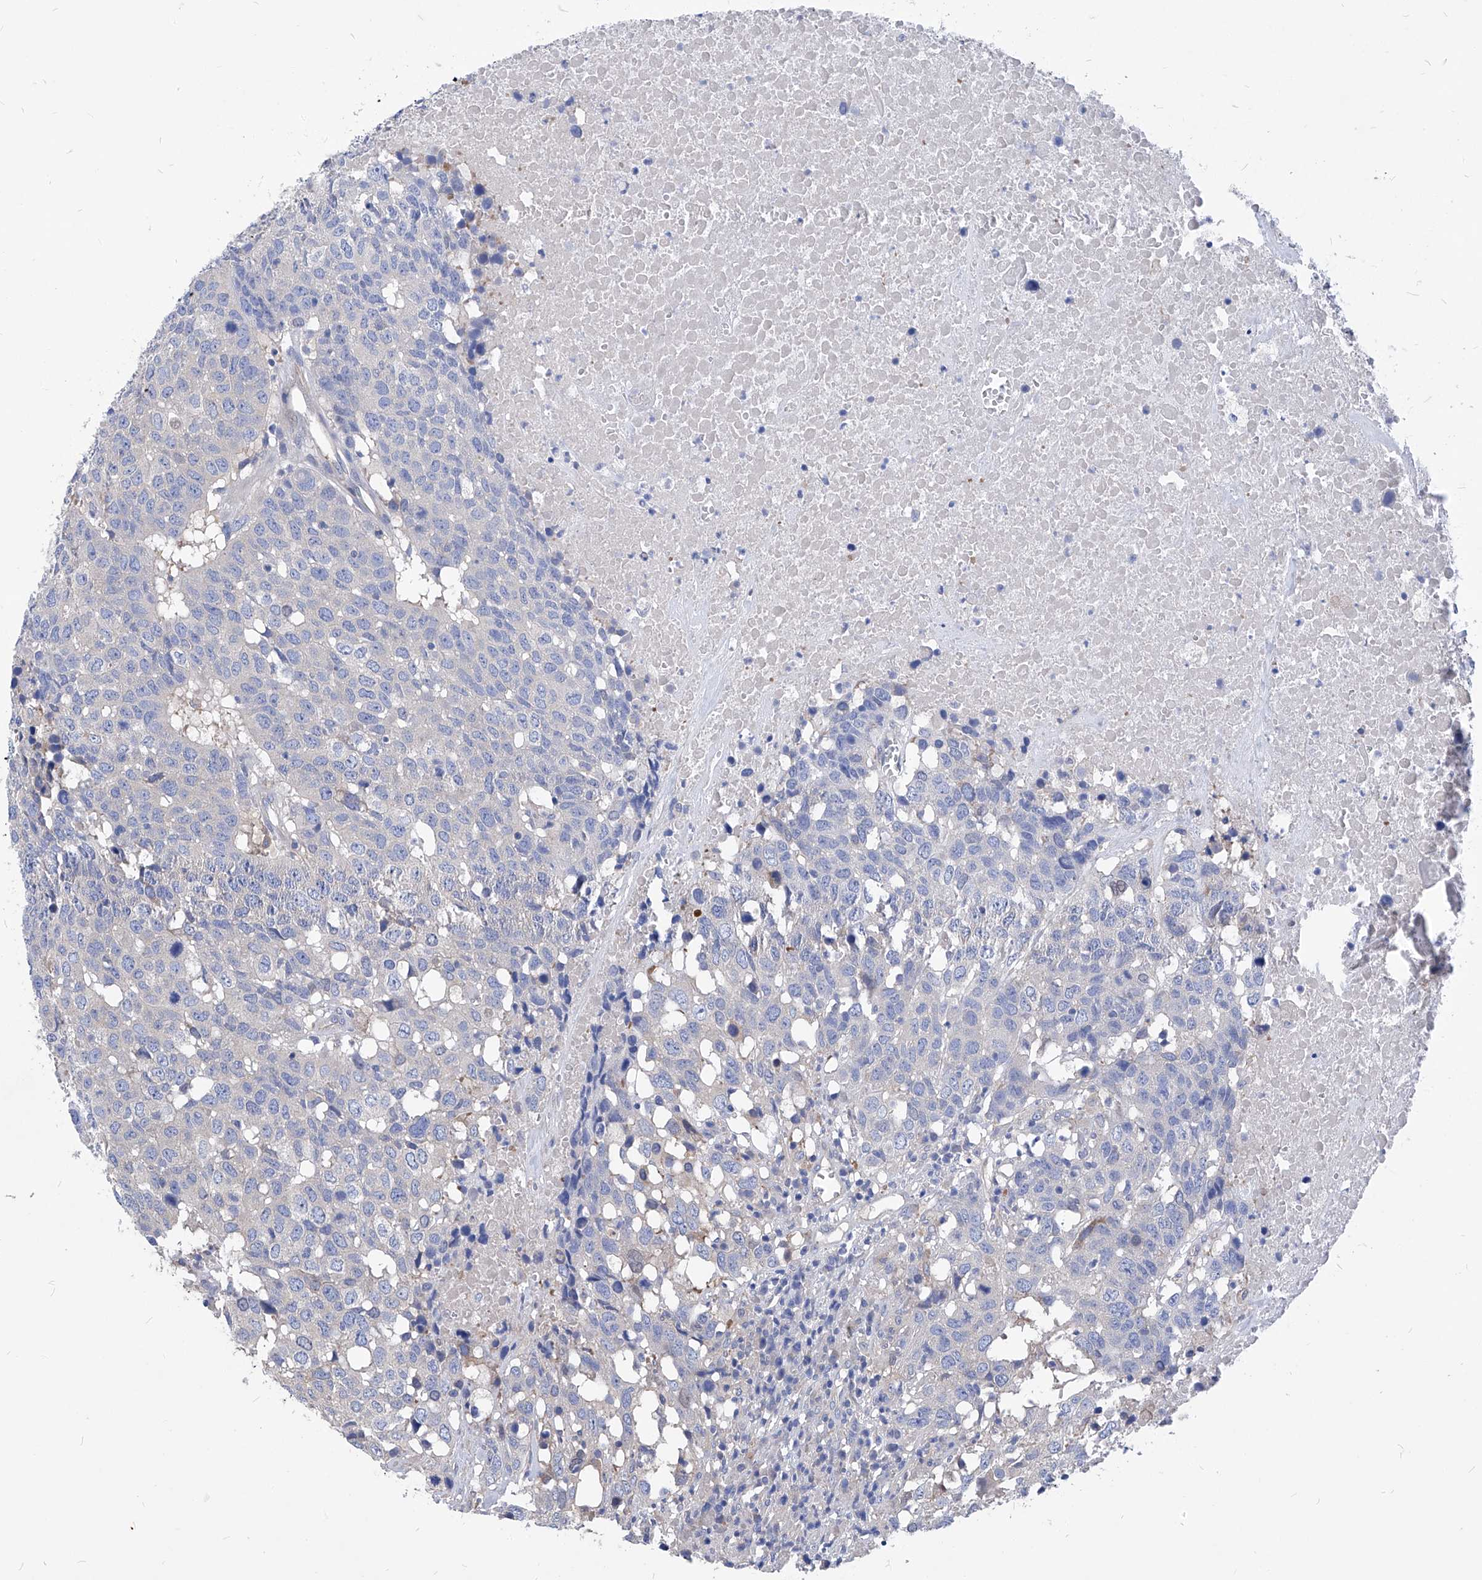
{"staining": {"intensity": "negative", "quantity": "none", "location": "none"}, "tissue": "head and neck cancer", "cell_type": "Tumor cells", "image_type": "cancer", "snomed": [{"axis": "morphology", "description": "Squamous cell carcinoma, NOS"}, {"axis": "topography", "description": "Head-Neck"}], "caption": "There is no significant expression in tumor cells of head and neck cancer (squamous cell carcinoma).", "gene": "XPNPEP1", "patient": {"sex": "male", "age": 66}}